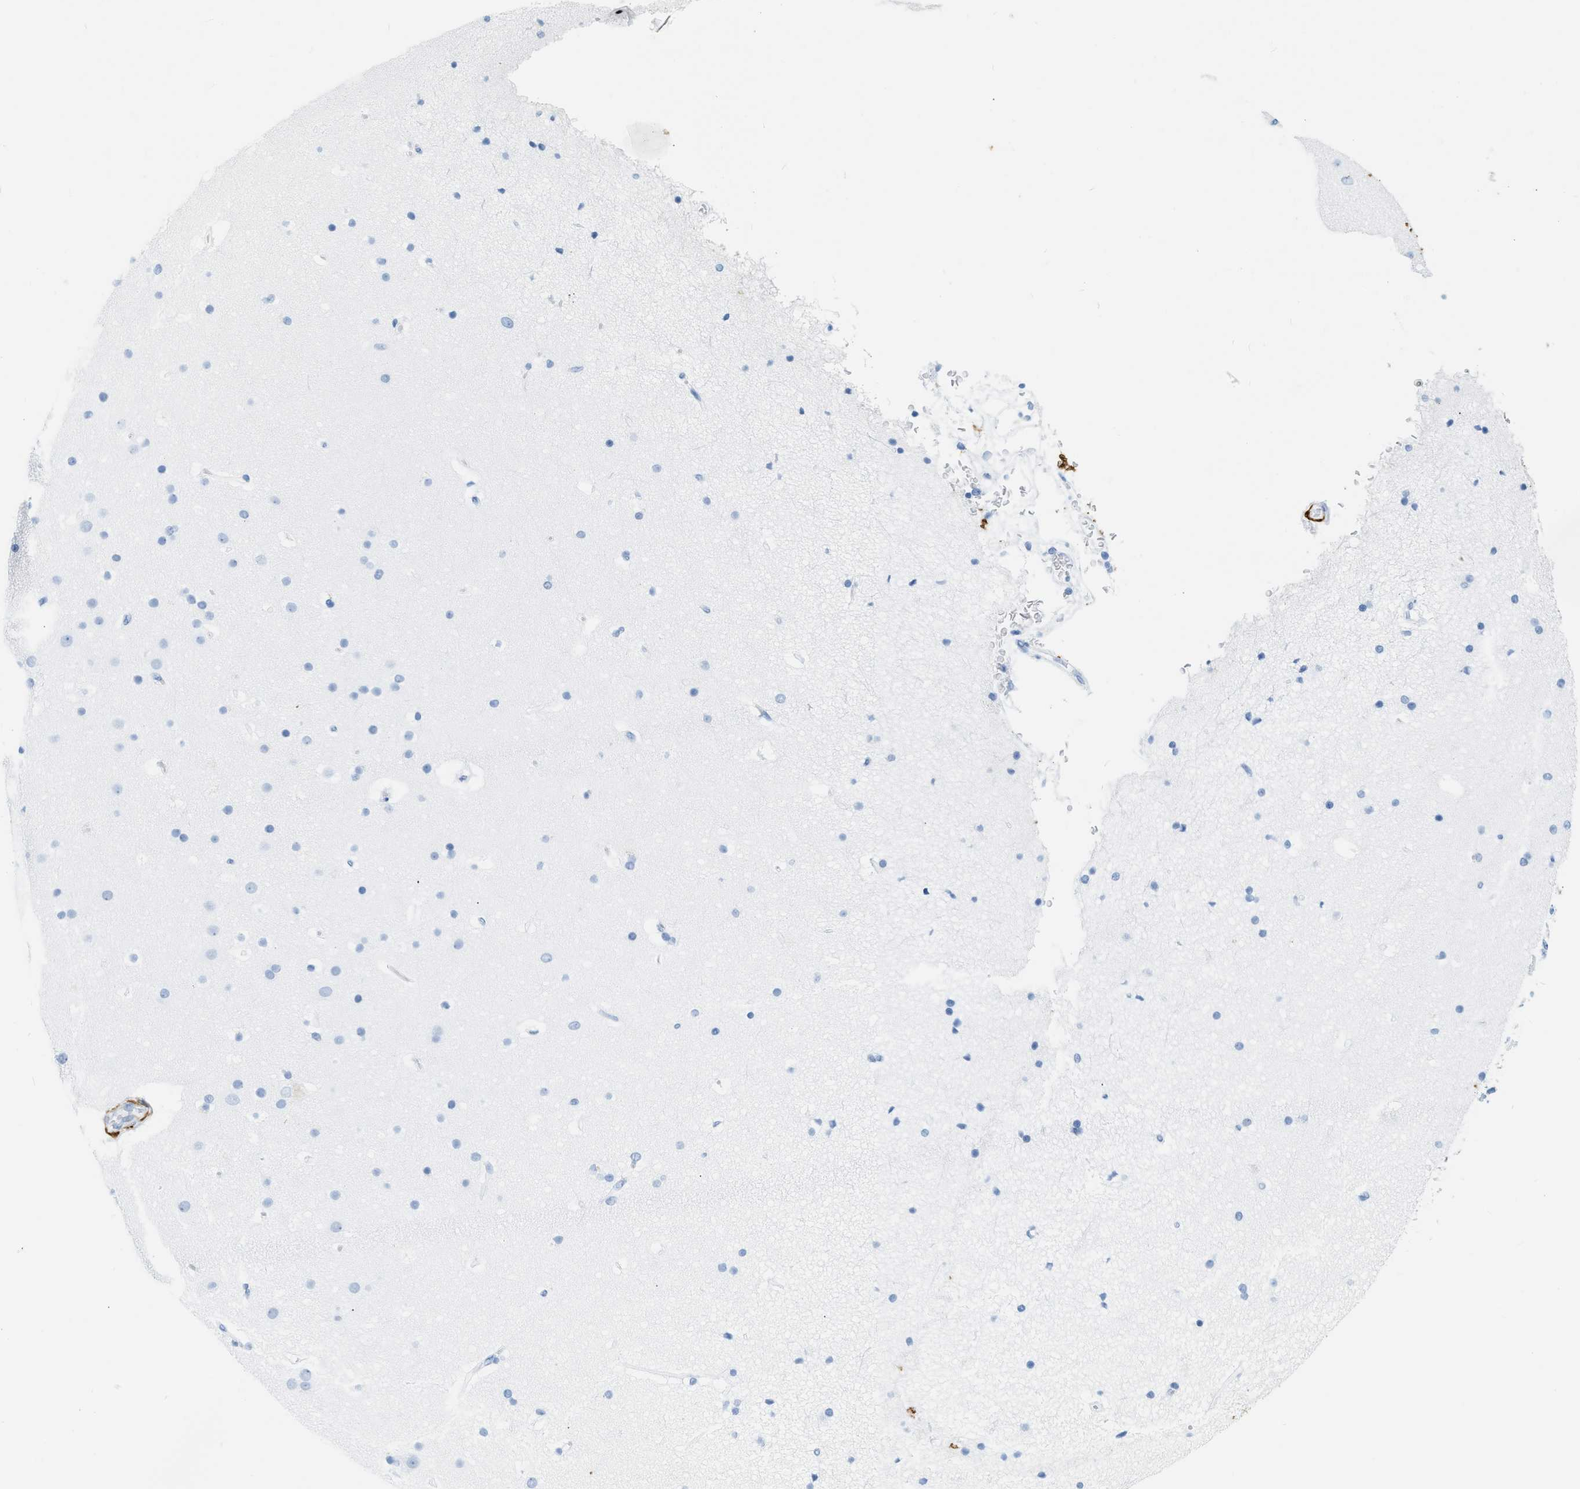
{"staining": {"intensity": "negative", "quantity": "none", "location": "none"}, "tissue": "cerebral cortex", "cell_type": "Endothelial cells", "image_type": "normal", "snomed": [{"axis": "morphology", "description": "Normal tissue, NOS"}, {"axis": "topography", "description": "Cerebral cortex"}], "caption": "Human cerebral cortex stained for a protein using IHC shows no positivity in endothelial cells.", "gene": "DES", "patient": {"sex": "male", "age": 57}}